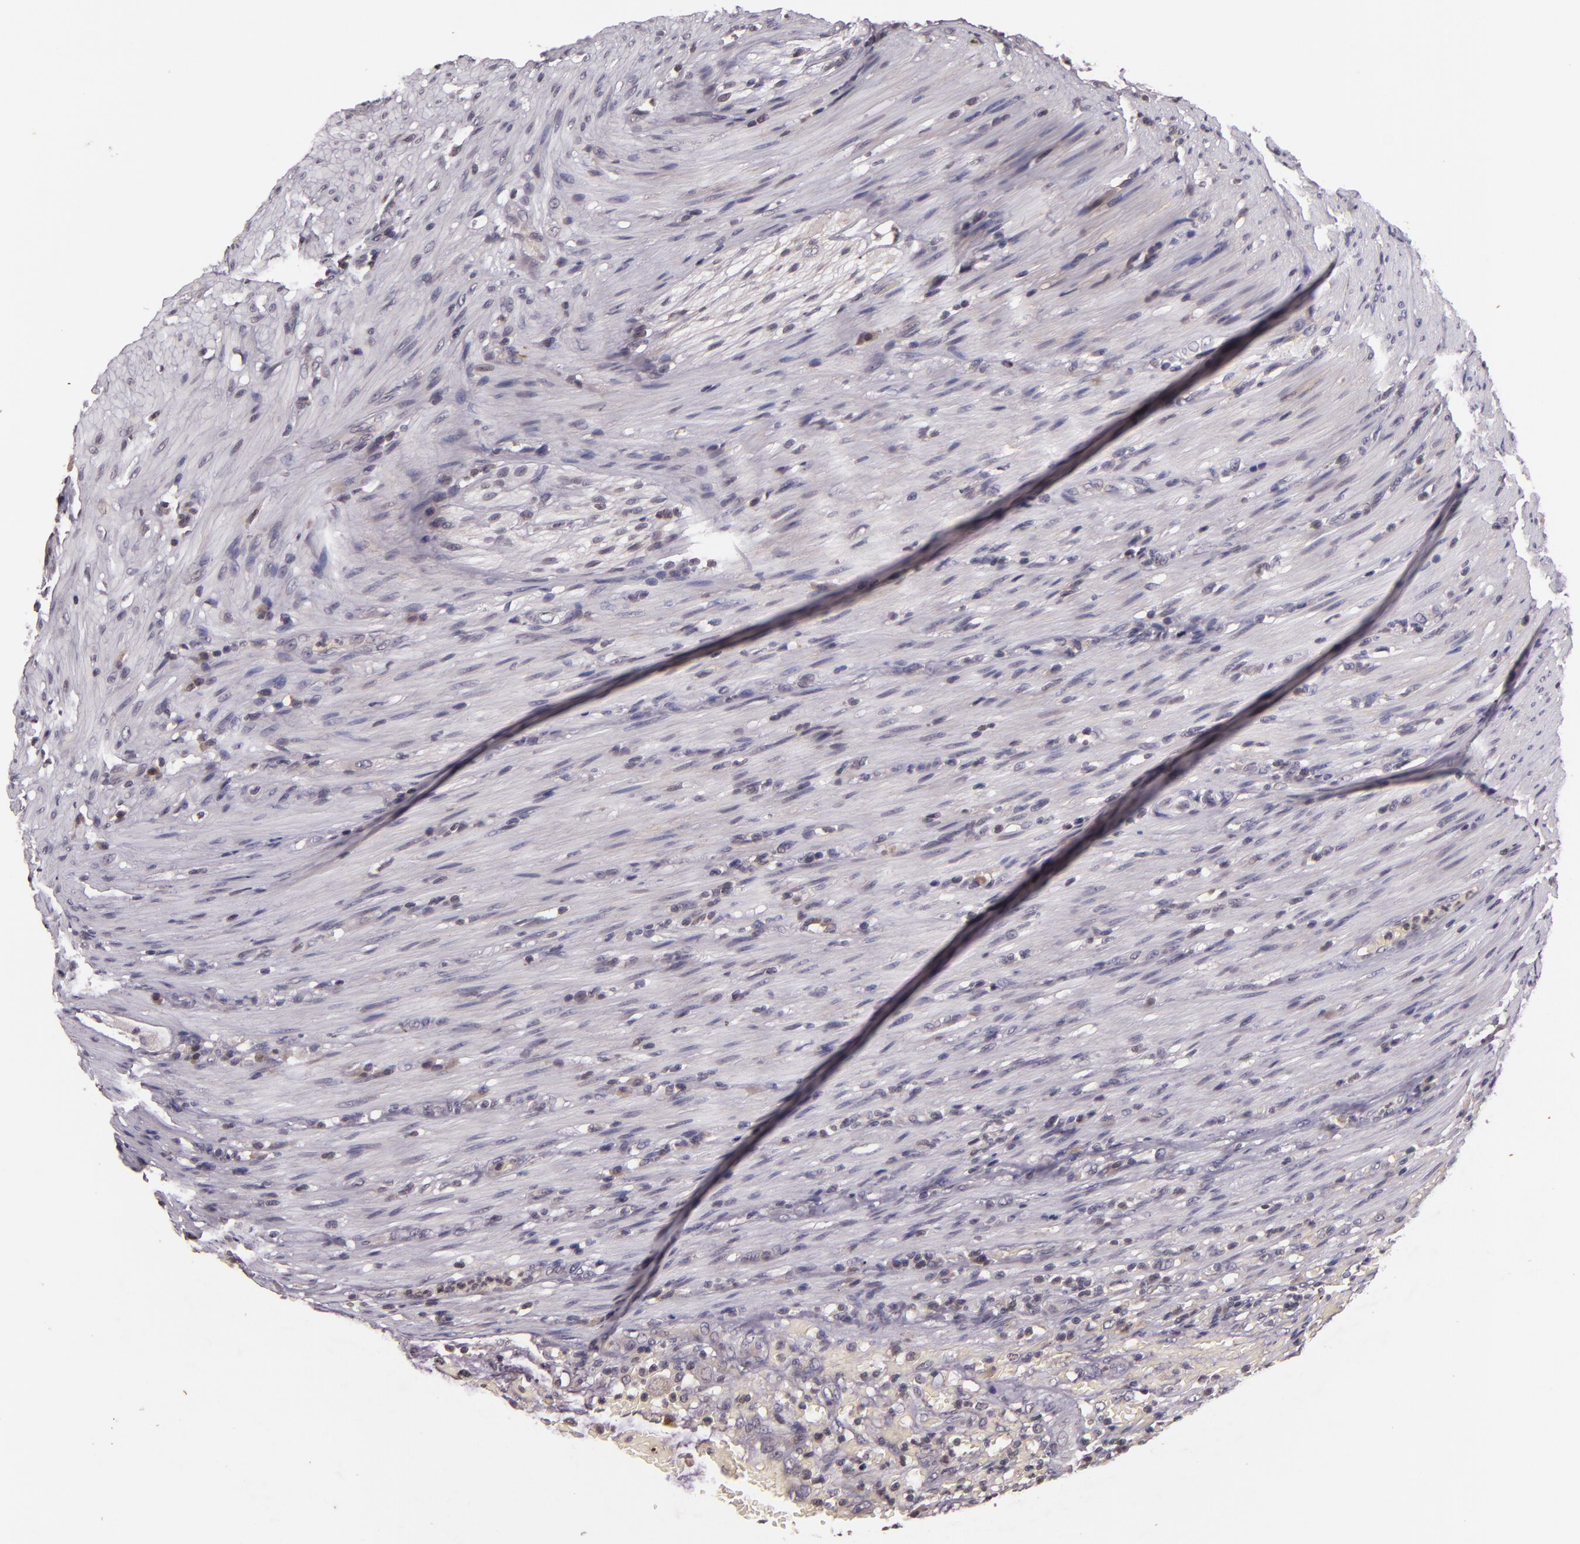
{"staining": {"intensity": "negative", "quantity": "none", "location": "none"}, "tissue": "colorectal cancer", "cell_type": "Tumor cells", "image_type": "cancer", "snomed": [{"axis": "morphology", "description": "Adenocarcinoma, NOS"}, {"axis": "topography", "description": "Colon"}], "caption": "Tumor cells show no significant expression in colorectal cancer.", "gene": "TFF1", "patient": {"sex": "male", "age": 54}}